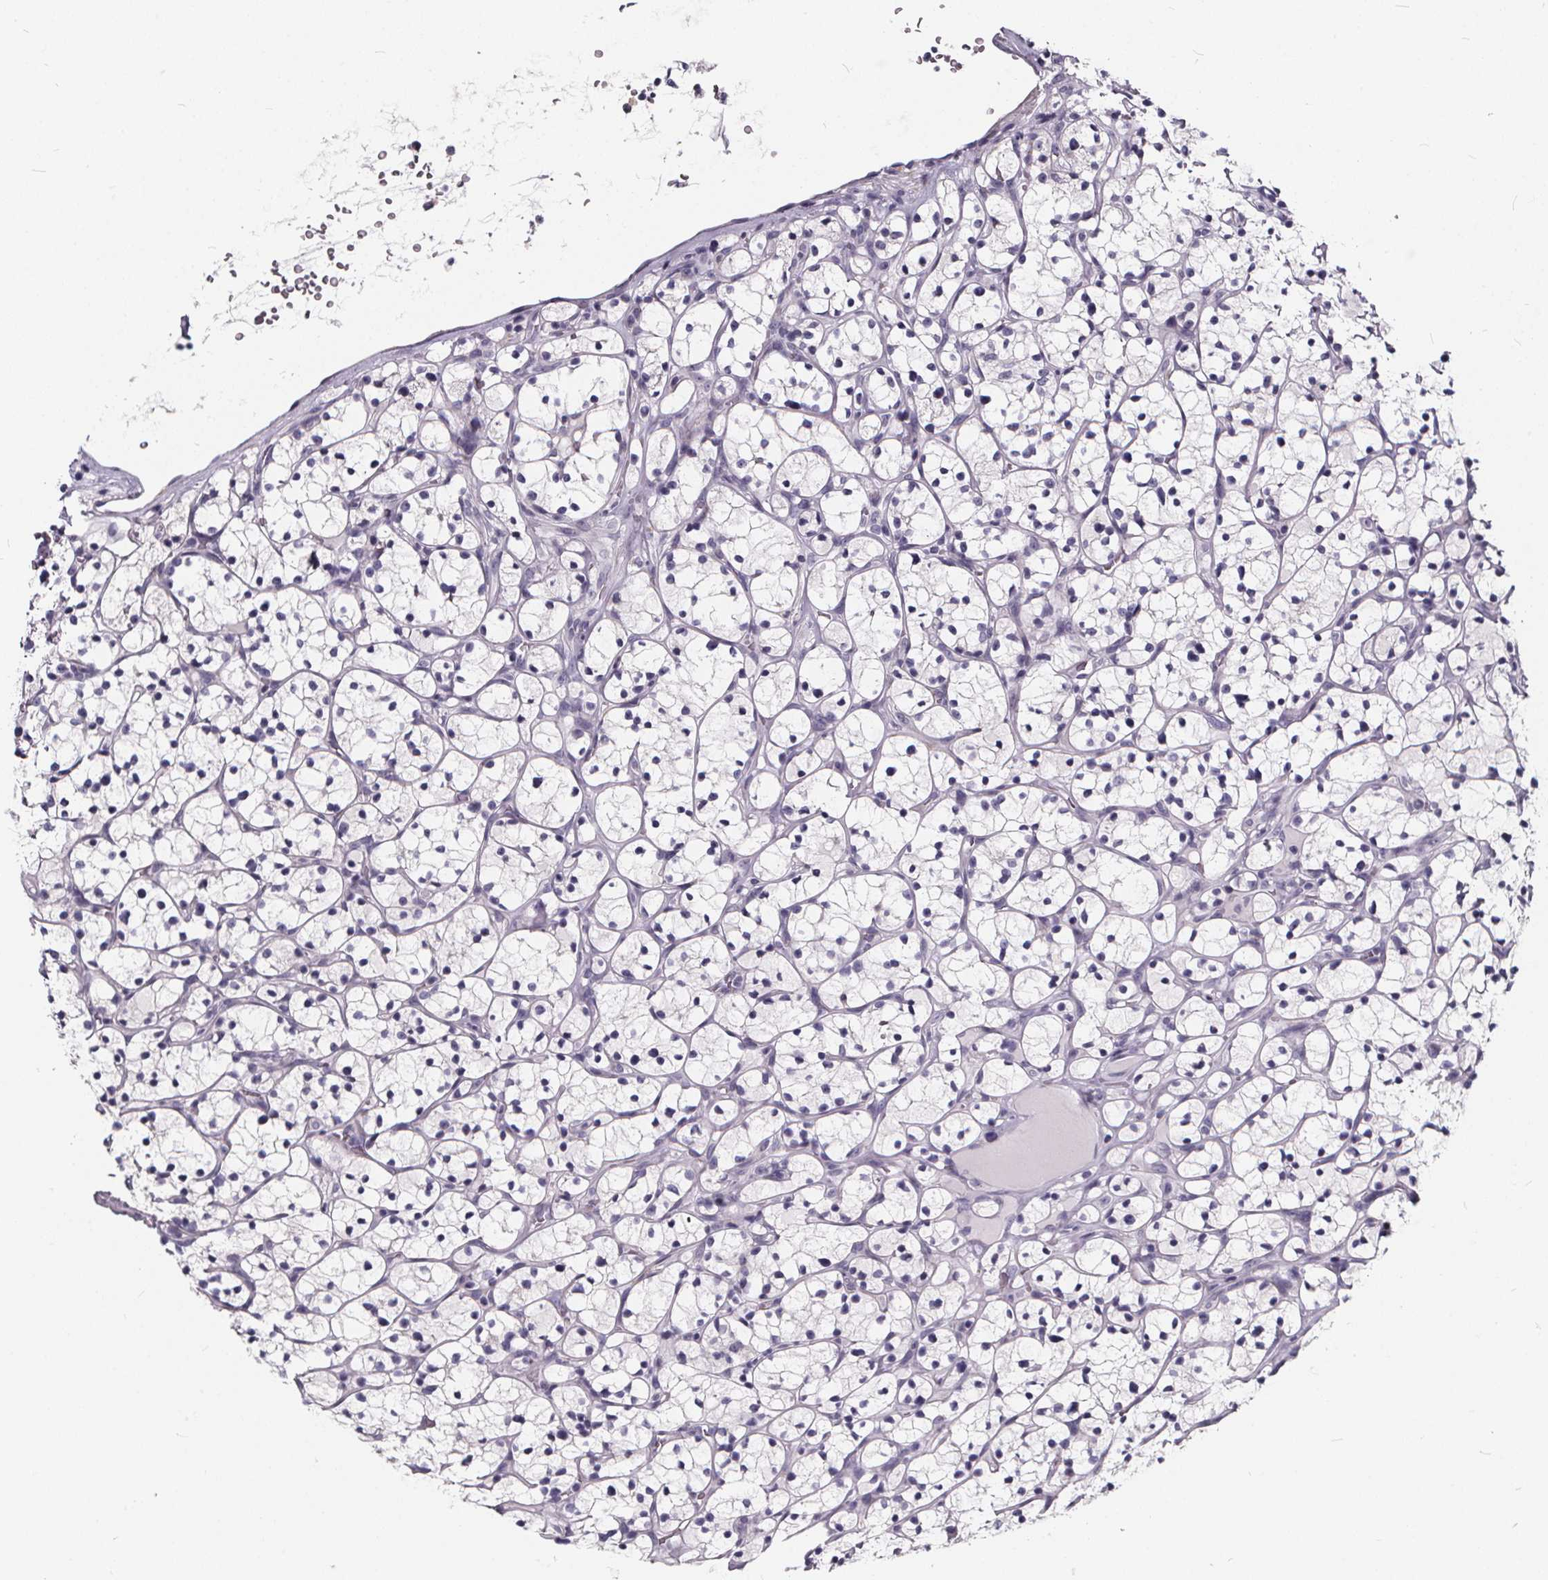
{"staining": {"intensity": "negative", "quantity": "none", "location": "none"}, "tissue": "renal cancer", "cell_type": "Tumor cells", "image_type": "cancer", "snomed": [{"axis": "morphology", "description": "Adenocarcinoma, NOS"}, {"axis": "topography", "description": "Kidney"}], "caption": "Immunohistochemistry image of renal adenocarcinoma stained for a protein (brown), which shows no staining in tumor cells.", "gene": "SPEF2", "patient": {"sex": "female", "age": 64}}